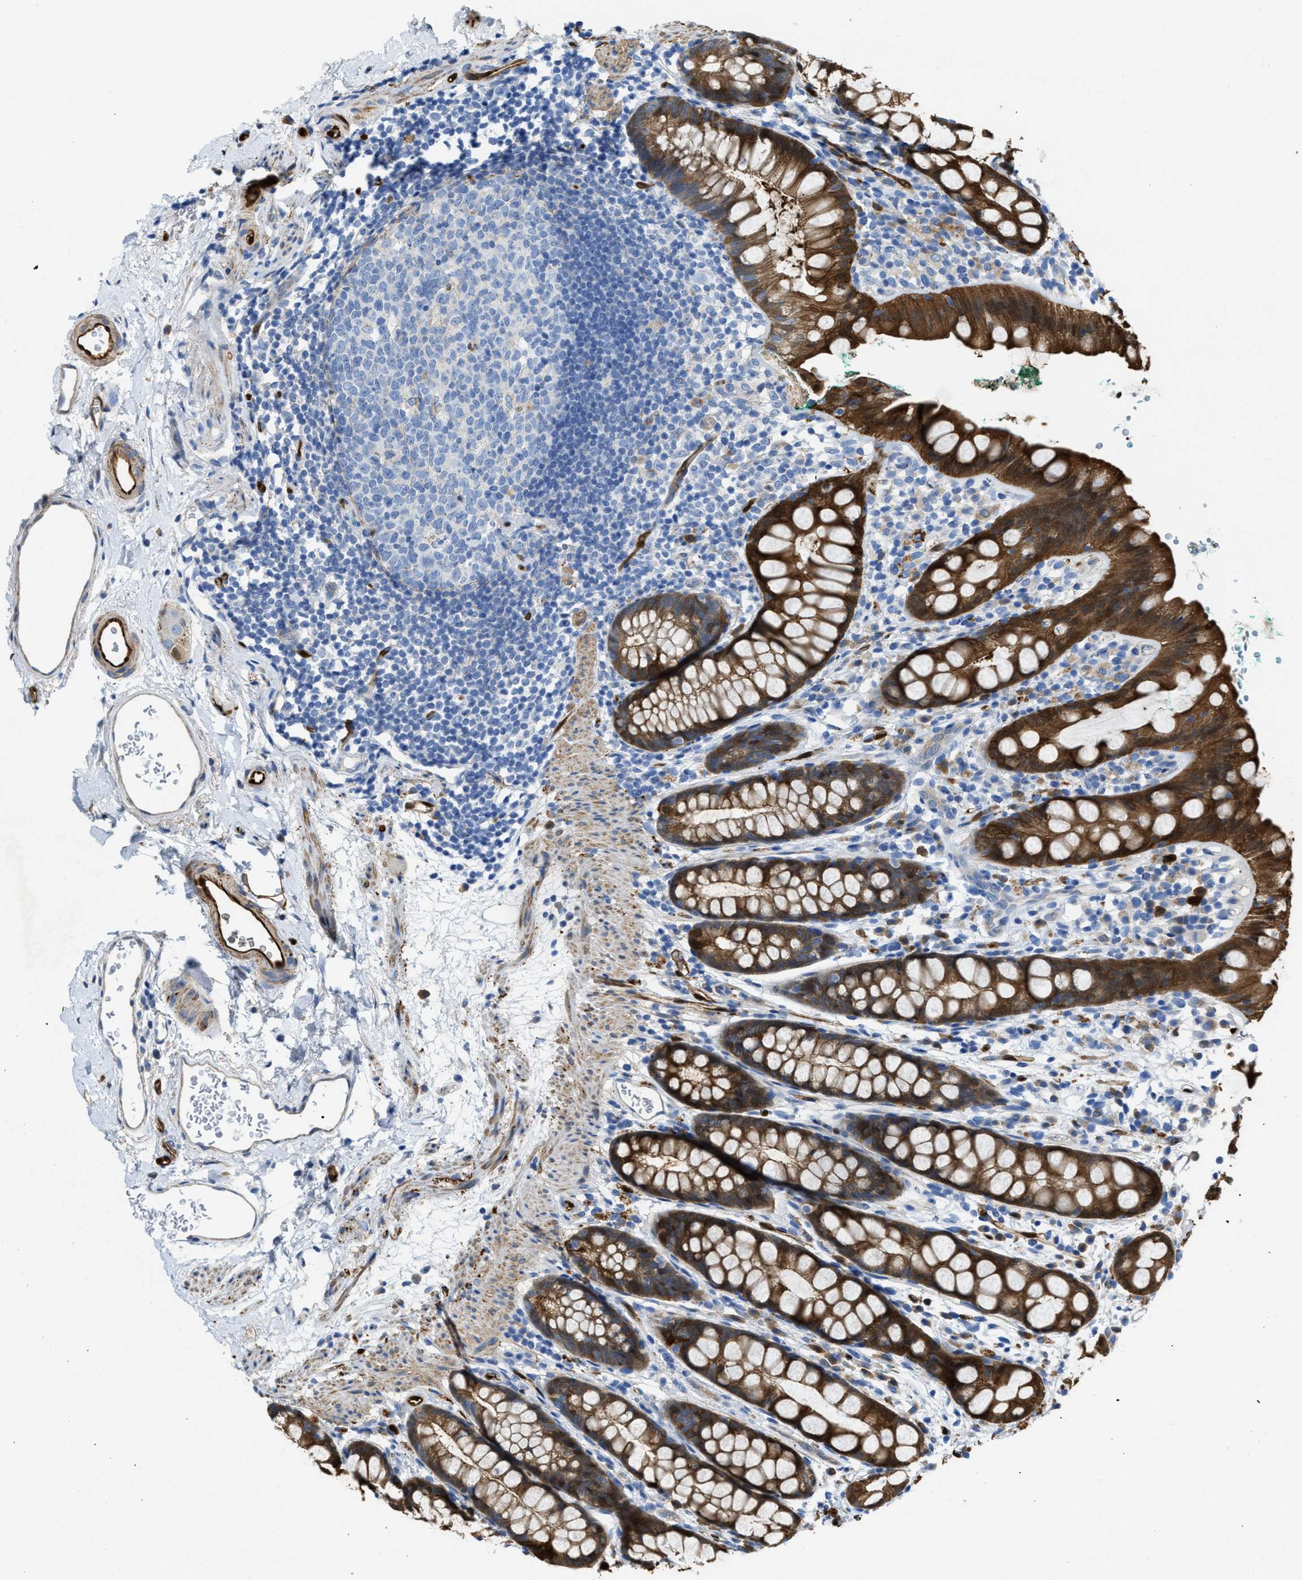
{"staining": {"intensity": "strong", "quantity": ">75%", "location": "cytoplasmic/membranous"}, "tissue": "rectum", "cell_type": "Glandular cells", "image_type": "normal", "snomed": [{"axis": "morphology", "description": "Normal tissue, NOS"}, {"axis": "topography", "description": "Rectum"}], "caption": "The histopathology image shows immunohistochemical staining of normal rectum. There is strong cytoplasmic/membranous staining is identified in approximately >75% of glandular cells.", "gene": "ASS1", "patient": {"sex": "female", "age": 65}}